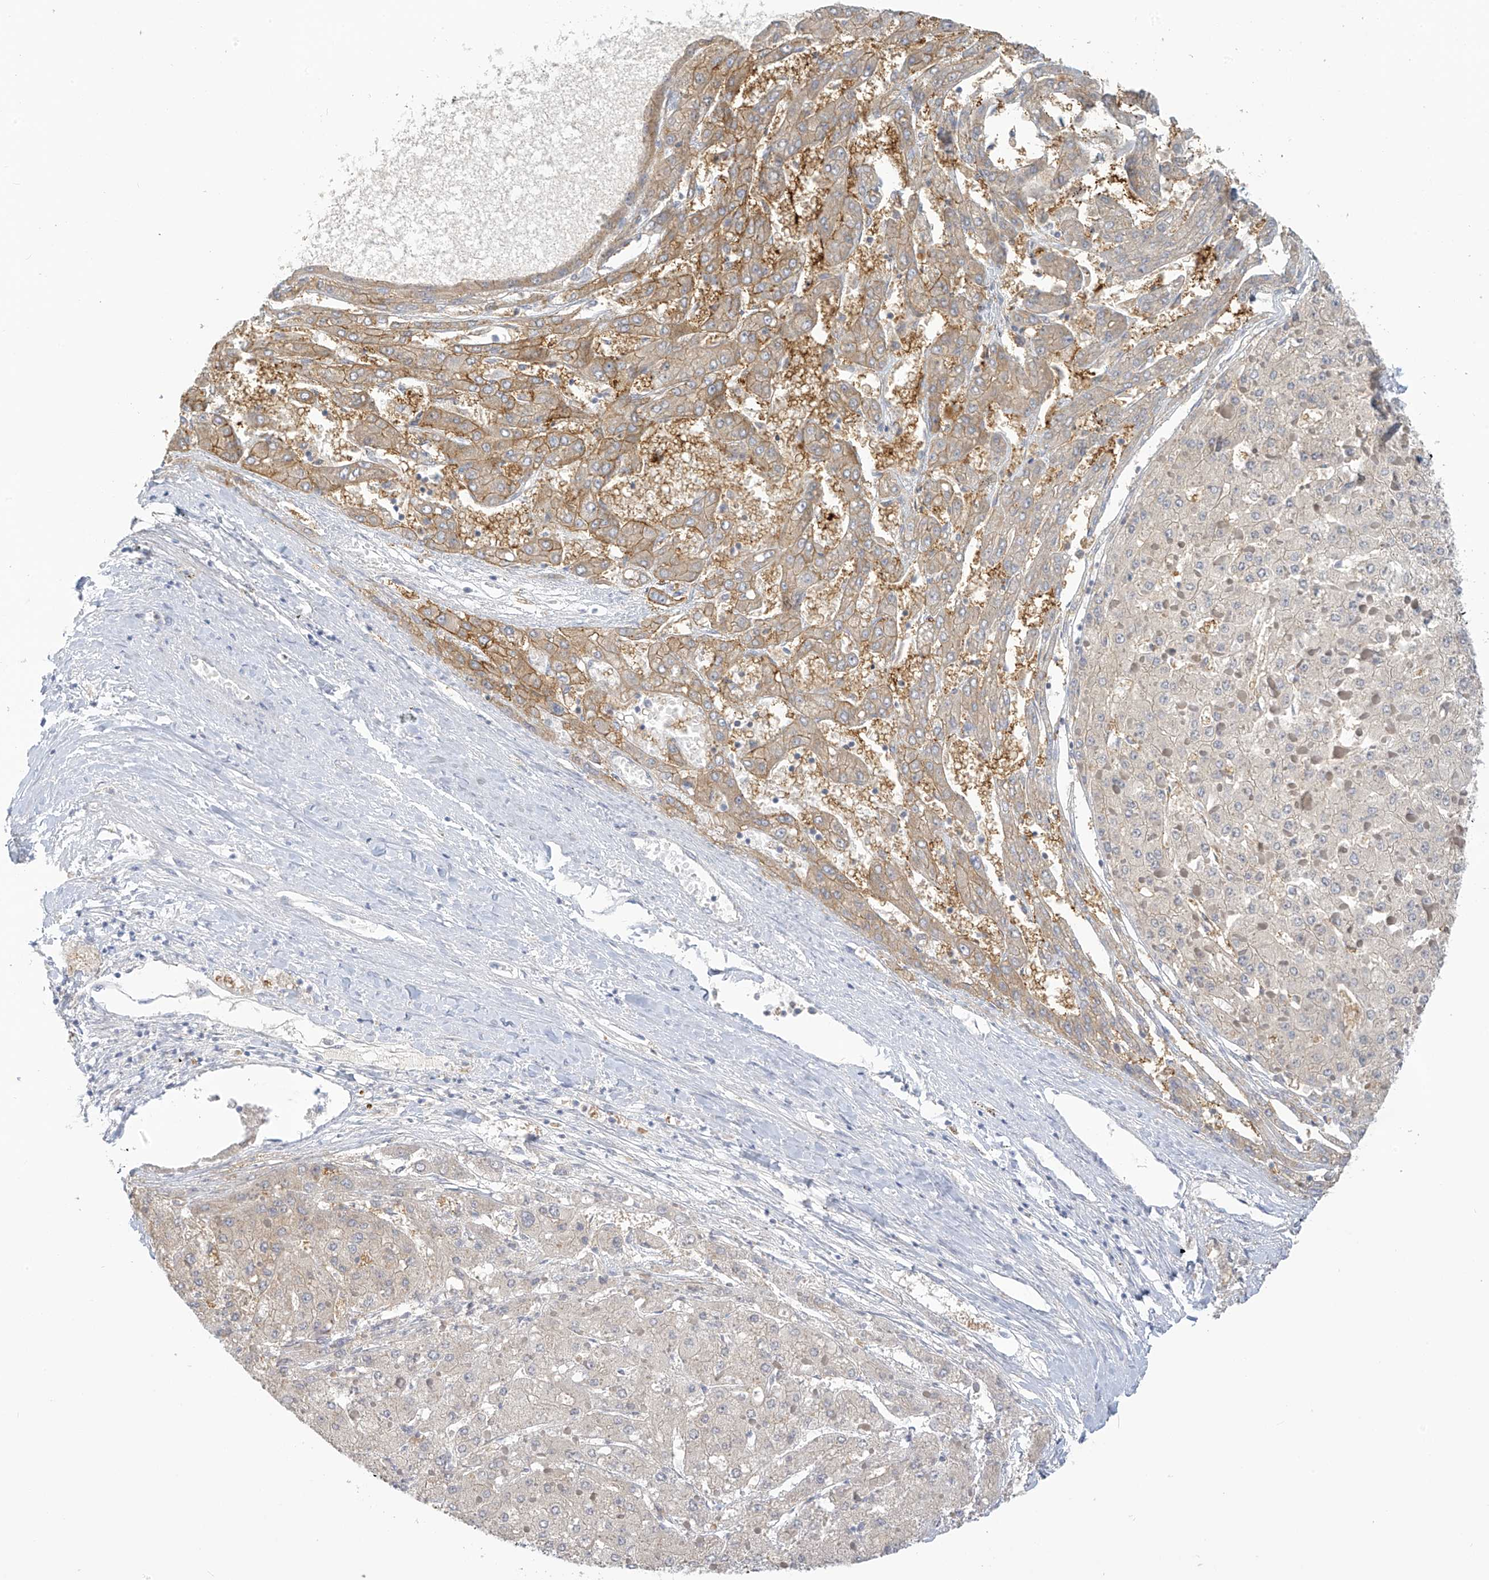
{"staining": {"intensity": "negative", "quantity": "none", "location": "none"}, "tissue": "liver cancer", "cell_type": "Tumor cells", "image_type": "cancer", "snomed": [{"axis": "morphology", "description": "Carcinoma, Hepatocellular, NOS"}, {"axis": "topography", "description": "Liver"}], "caption": "A micrograph of human hepatocellular carcinoma (liver) is negative for staining in tumor cells. (DAB (3,3'-diaminobenzidine) immunohistochemistry (IHC) with hematoxylin counter stain).", "gene": "SLC6A12", "patient": {"sex": "female", "age": 73}}